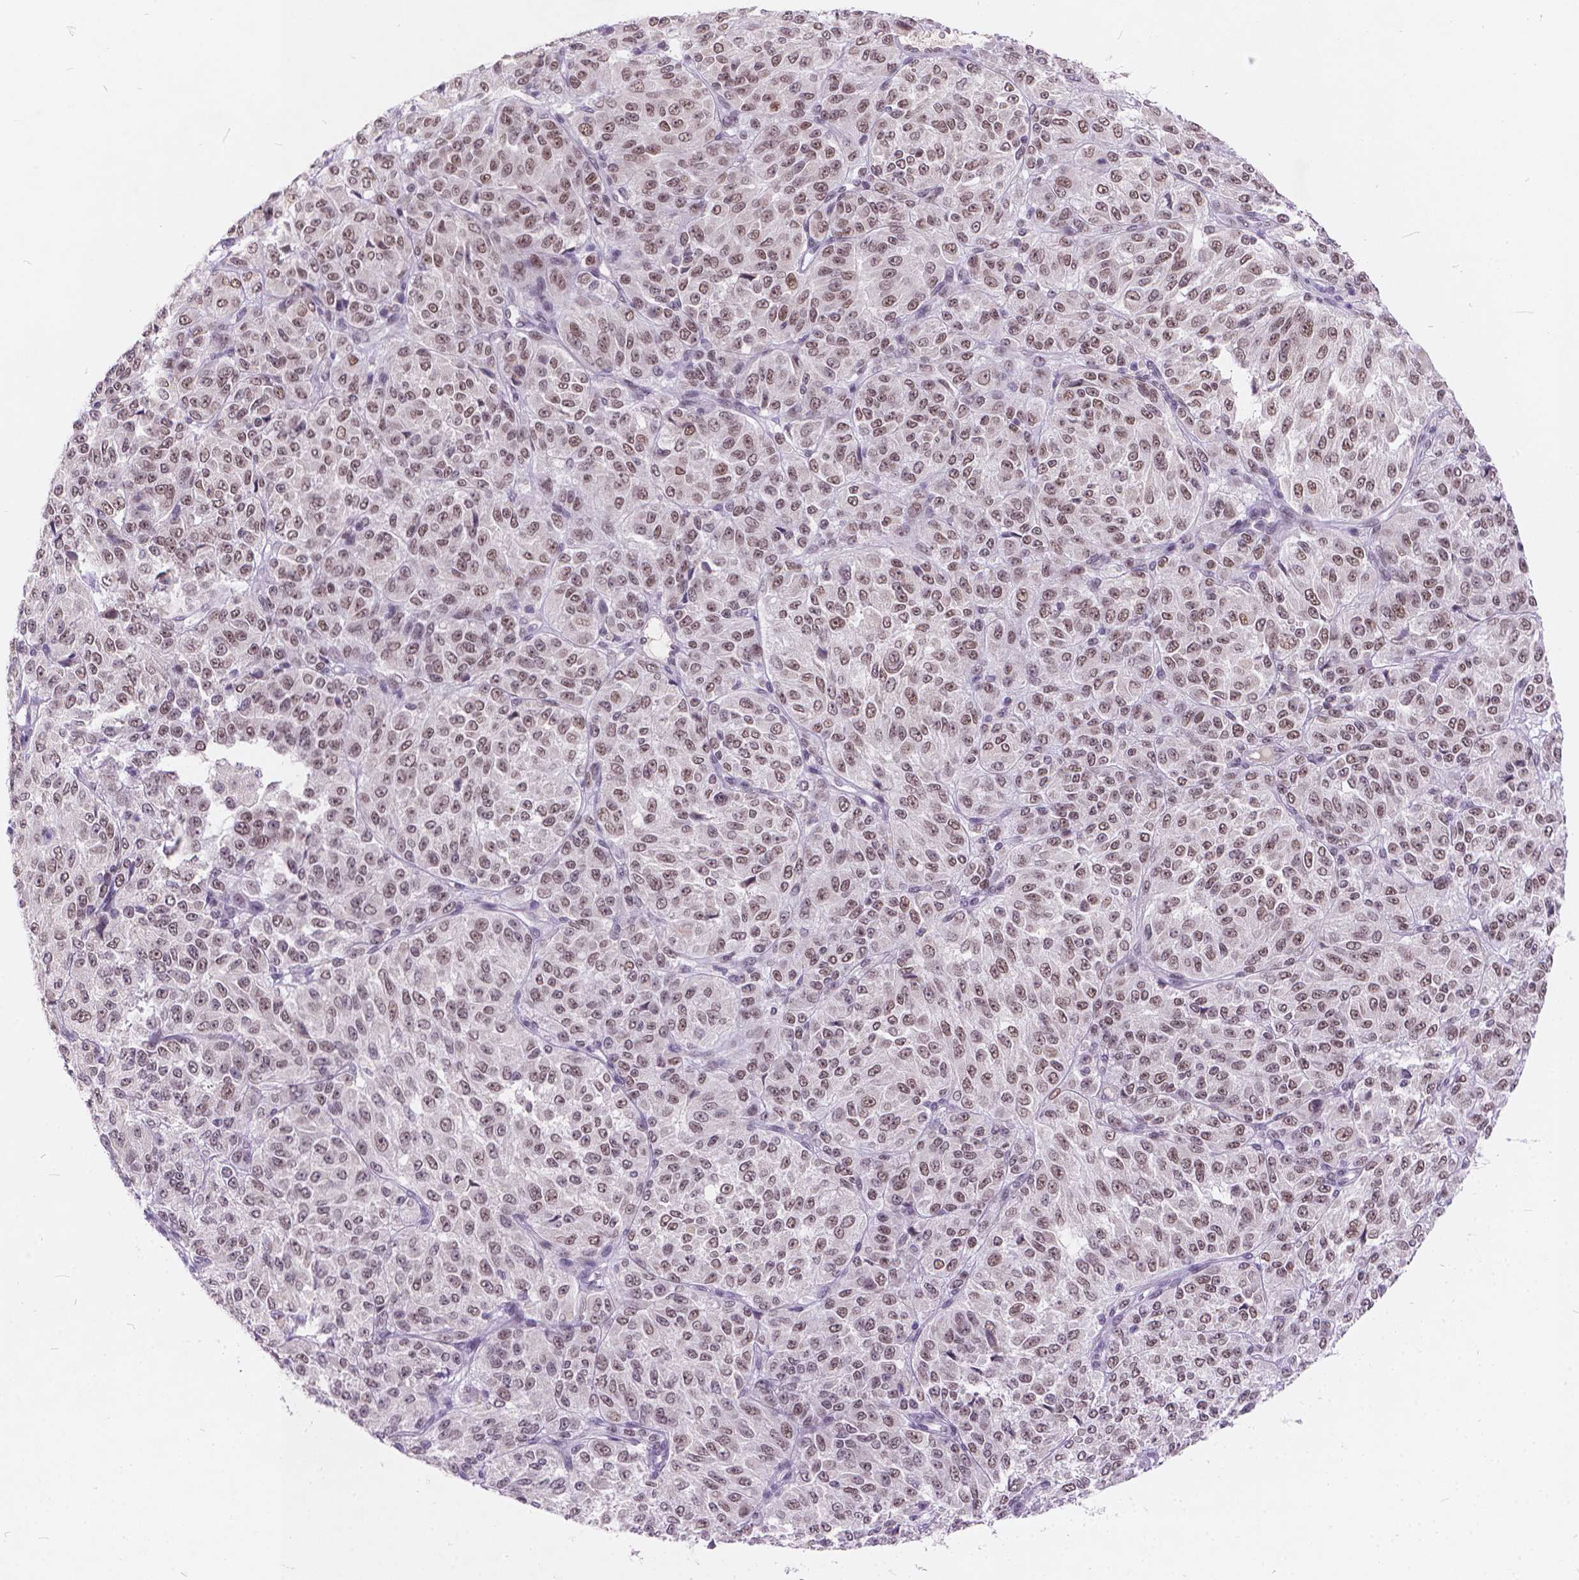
{"staining": {"intensity": "weak", "quantity": ">75%", "location": "nuclear"}, "tissue": "melanoma", "cell_type": "Tumor cells", "image_type": "cancer", "snomed": [{"axis": "morphology", "description": "Malignant melanoma, Metastatic site"}, {"axis": "topography", "description": "Brain"}], "caption": "A micrograph of human malignant melanoma (metastatic site) stained for a protein exhibits weak nuclear brown staining in tumor cells.", "gene": "FAM53A", "patient": {"sex": "female", "age": 56}}